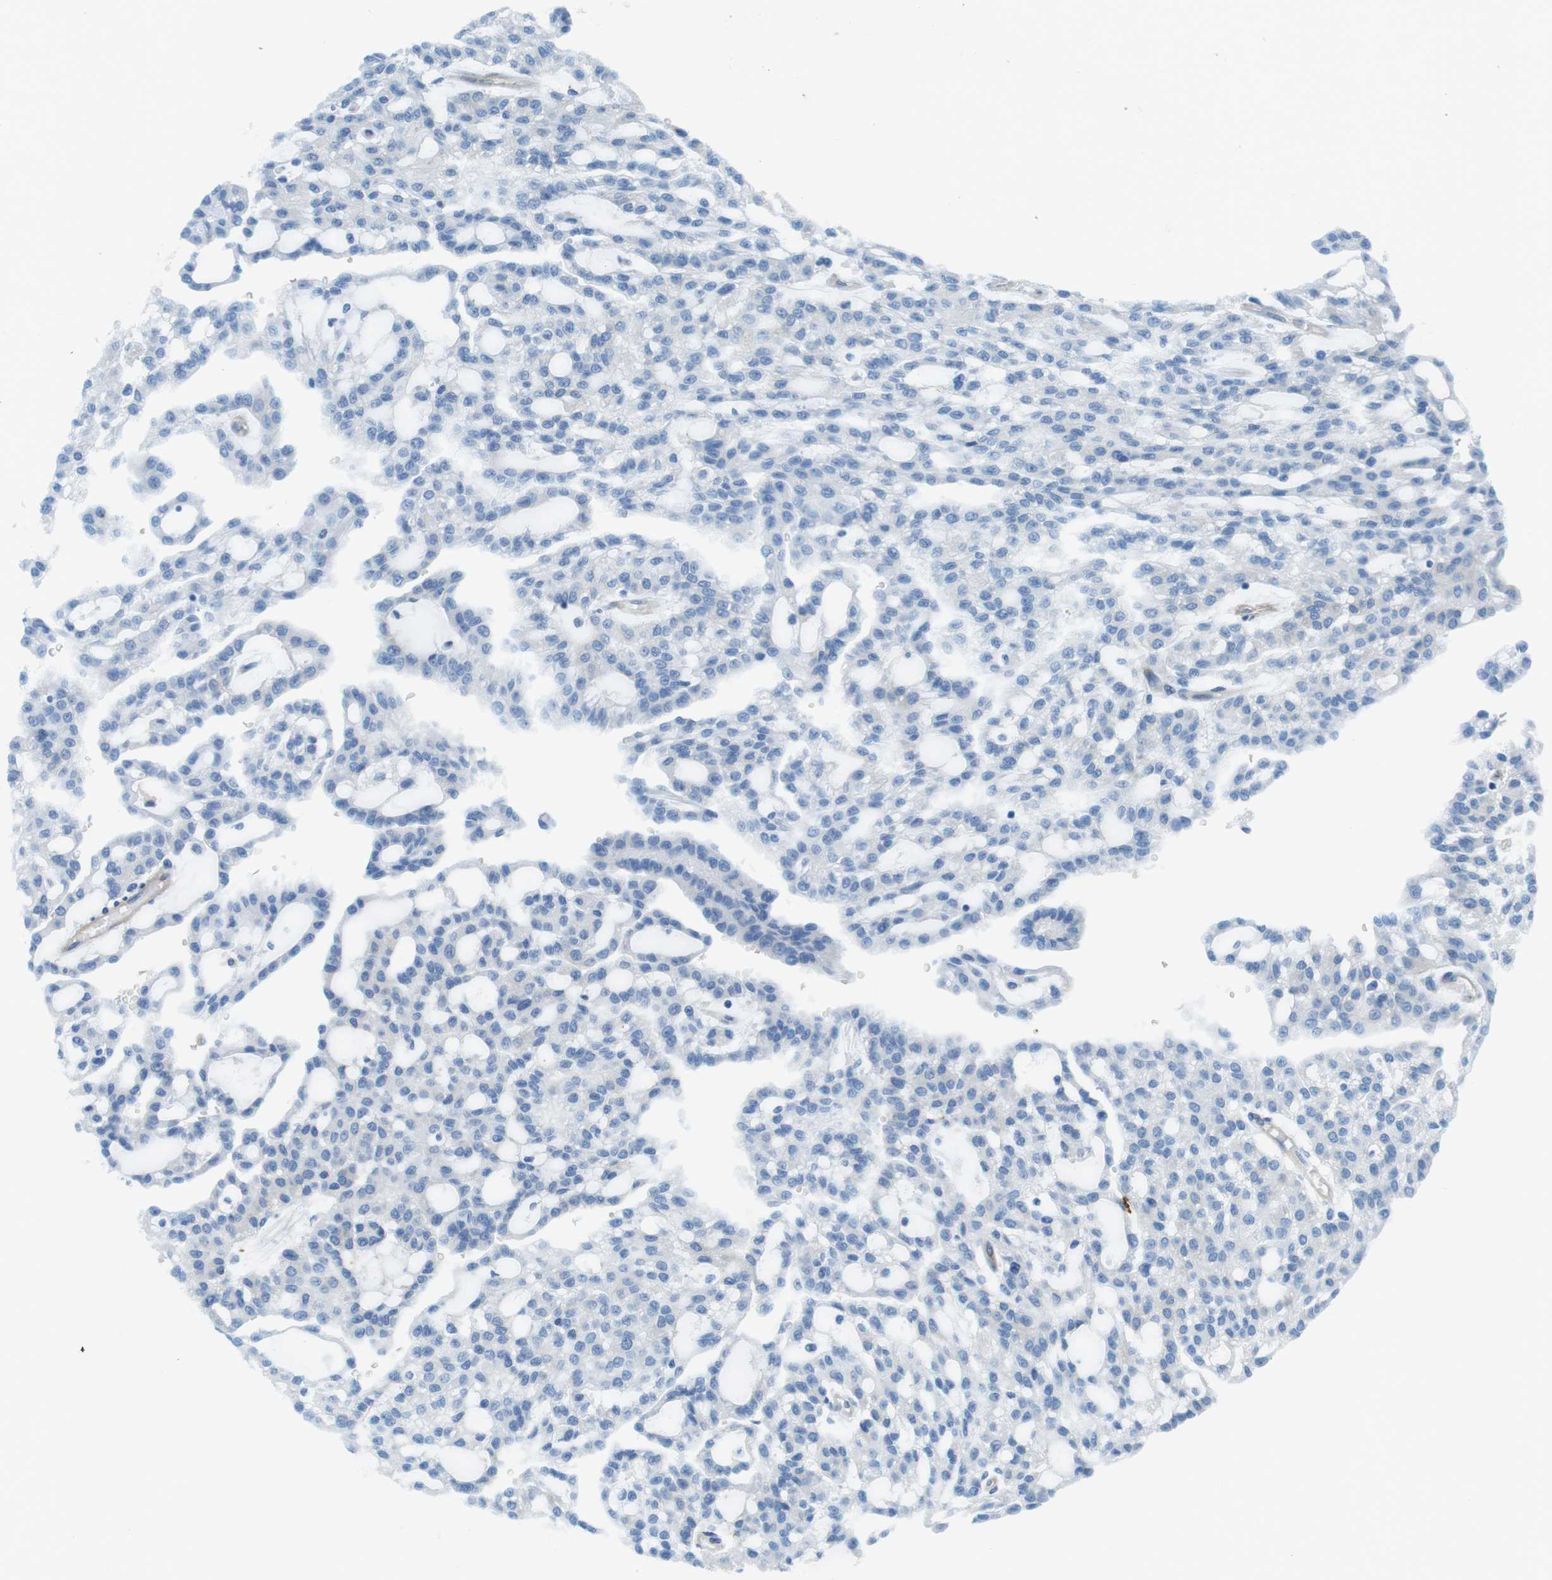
{"staining": {"intensity": "weak", "quantity": "<25%", "location": "cytoplasmic/membranous"}, "tissue": "renal cancer", "cell_type": "Tumor cells", "image_type": "cancer", "snomed": [{"axis": "morphology", "description": "Adenocarcinoma, NOS"}, {"axis": "topography", "description": "Kidney"}], "caption": "Immunohistochemistry of human renal cancer exhibits no positivity in tumor cells.", "gene": "EMP2", "patient": {"sex": "male", "age": 63}}